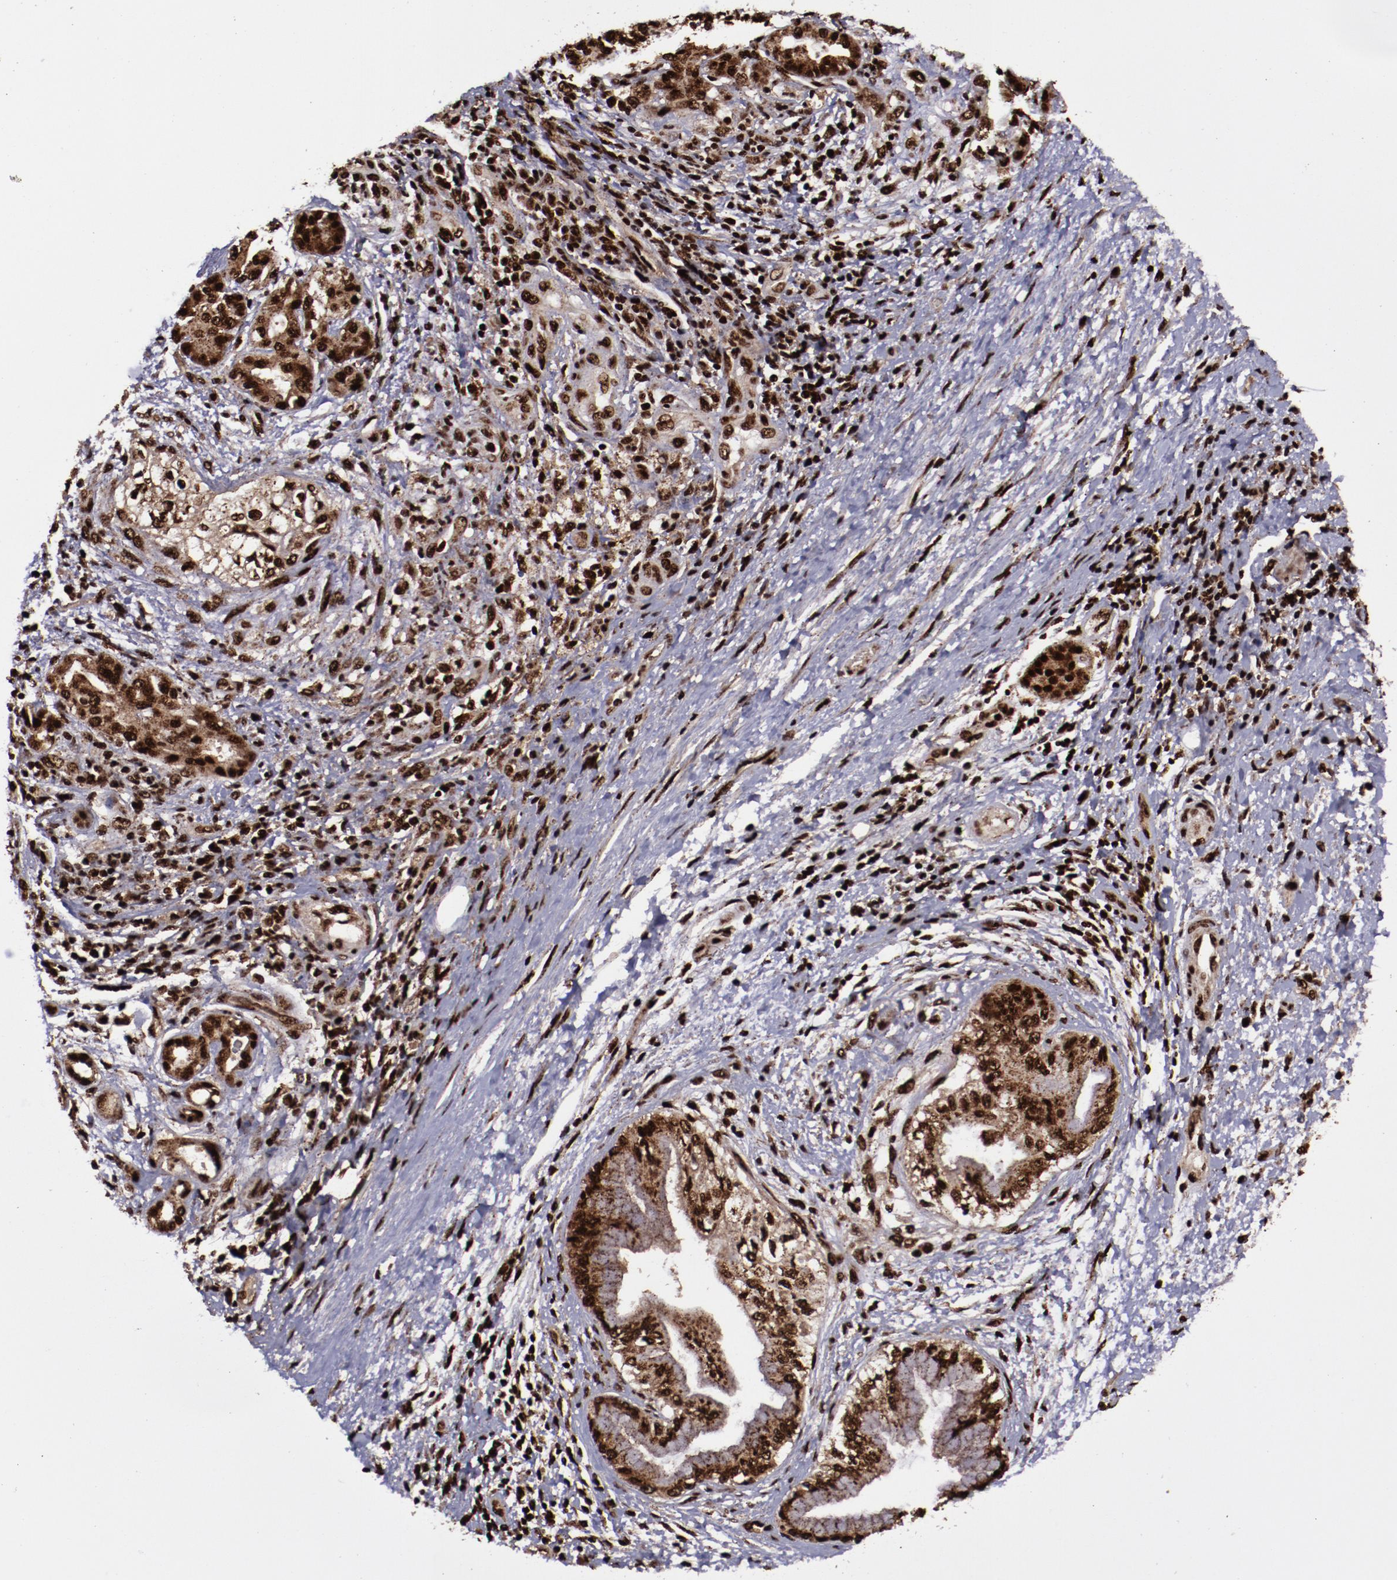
{"staining": {"intensity": "moderate", "quantity": ">75%", "location": "cytoplasmic/membranous,nuclear"}, "tissue": "pancreatic cancer", "cell_type": "Tumor cells", "image_type": "cancer", "snomed": [{"axis": "morphology", "description": "Adenocarcinoma, NOS"}, {"axis": "topography", "description": "Pancreas"}], "caption": "Immunohistochemistry (IHC) histopathology image of neoplastic tissue: human pancreatic cancer (adenocarcinoma) stained using IHC reveals medium levels of moderate protein expression localized specifically in the cytoplasmic/membranous and nuclear of tumor cells, appearing as a cytoplasmic/membranous and nuclear brown color.", "gene": "SNW1", "patient": {"sex": "female", "age": 70}}